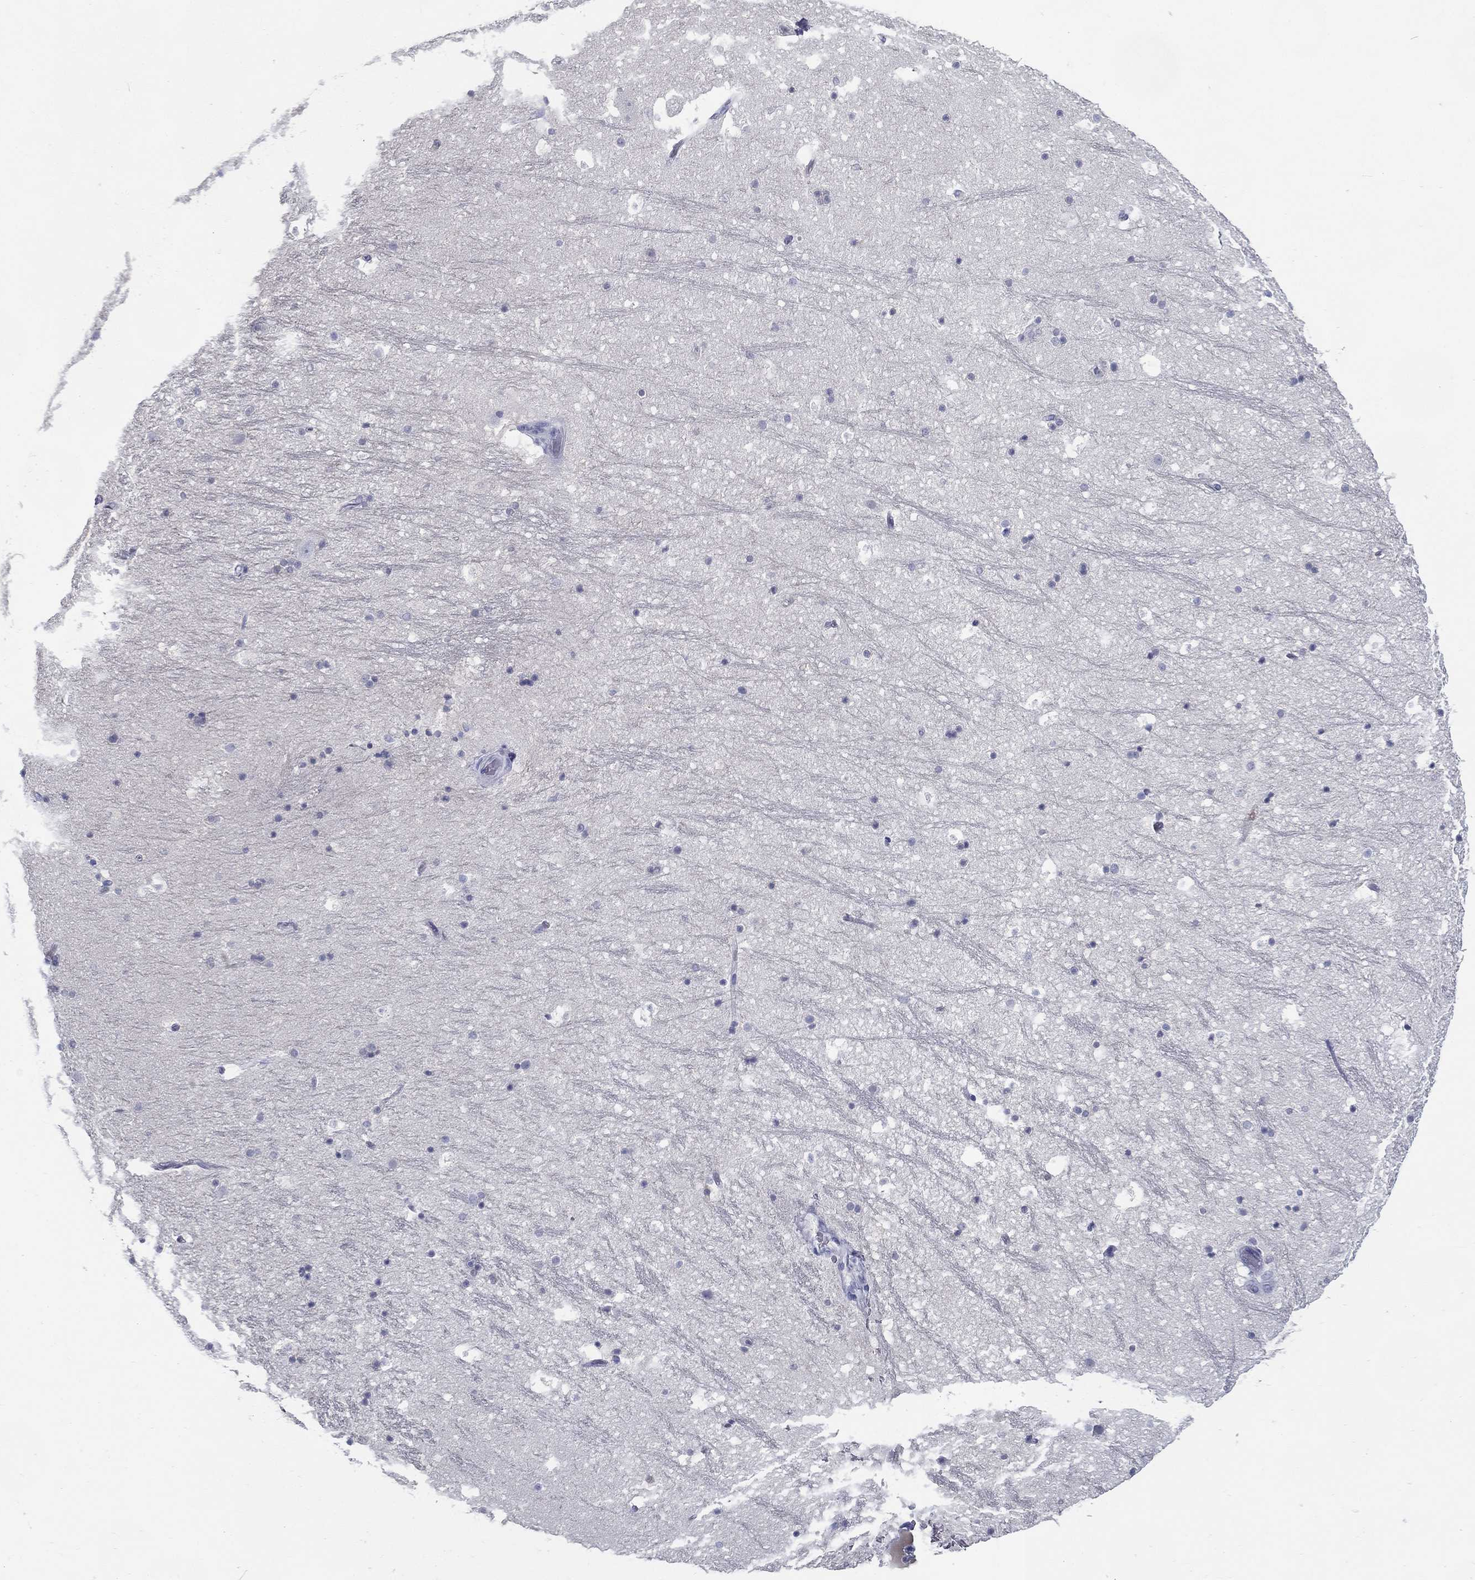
{"staining": {"intensity": "negative", "quantity": "none", "location": "none"}, "tissue": "hippocampus", "cell_type": "Glial cells", "image_type": "normal", "snomed": [{"axis": "morphology", "description": "Normal tissue, NOS"}, {"axis": "topography", "description": "Hippocampus"}], "caption": "Immunohistochemistry of unremarkable hippocampus exhibits no staining in glial cells. The staining was performed using DAB (3,3'-diaminobenzidine) to visualize the protein expression in brown, while the nuclei were stained in blue with hematoxylin (Magnification: 20x).", "gene": "KIF2C", "patient": {"sex": "male", "age": 51}}